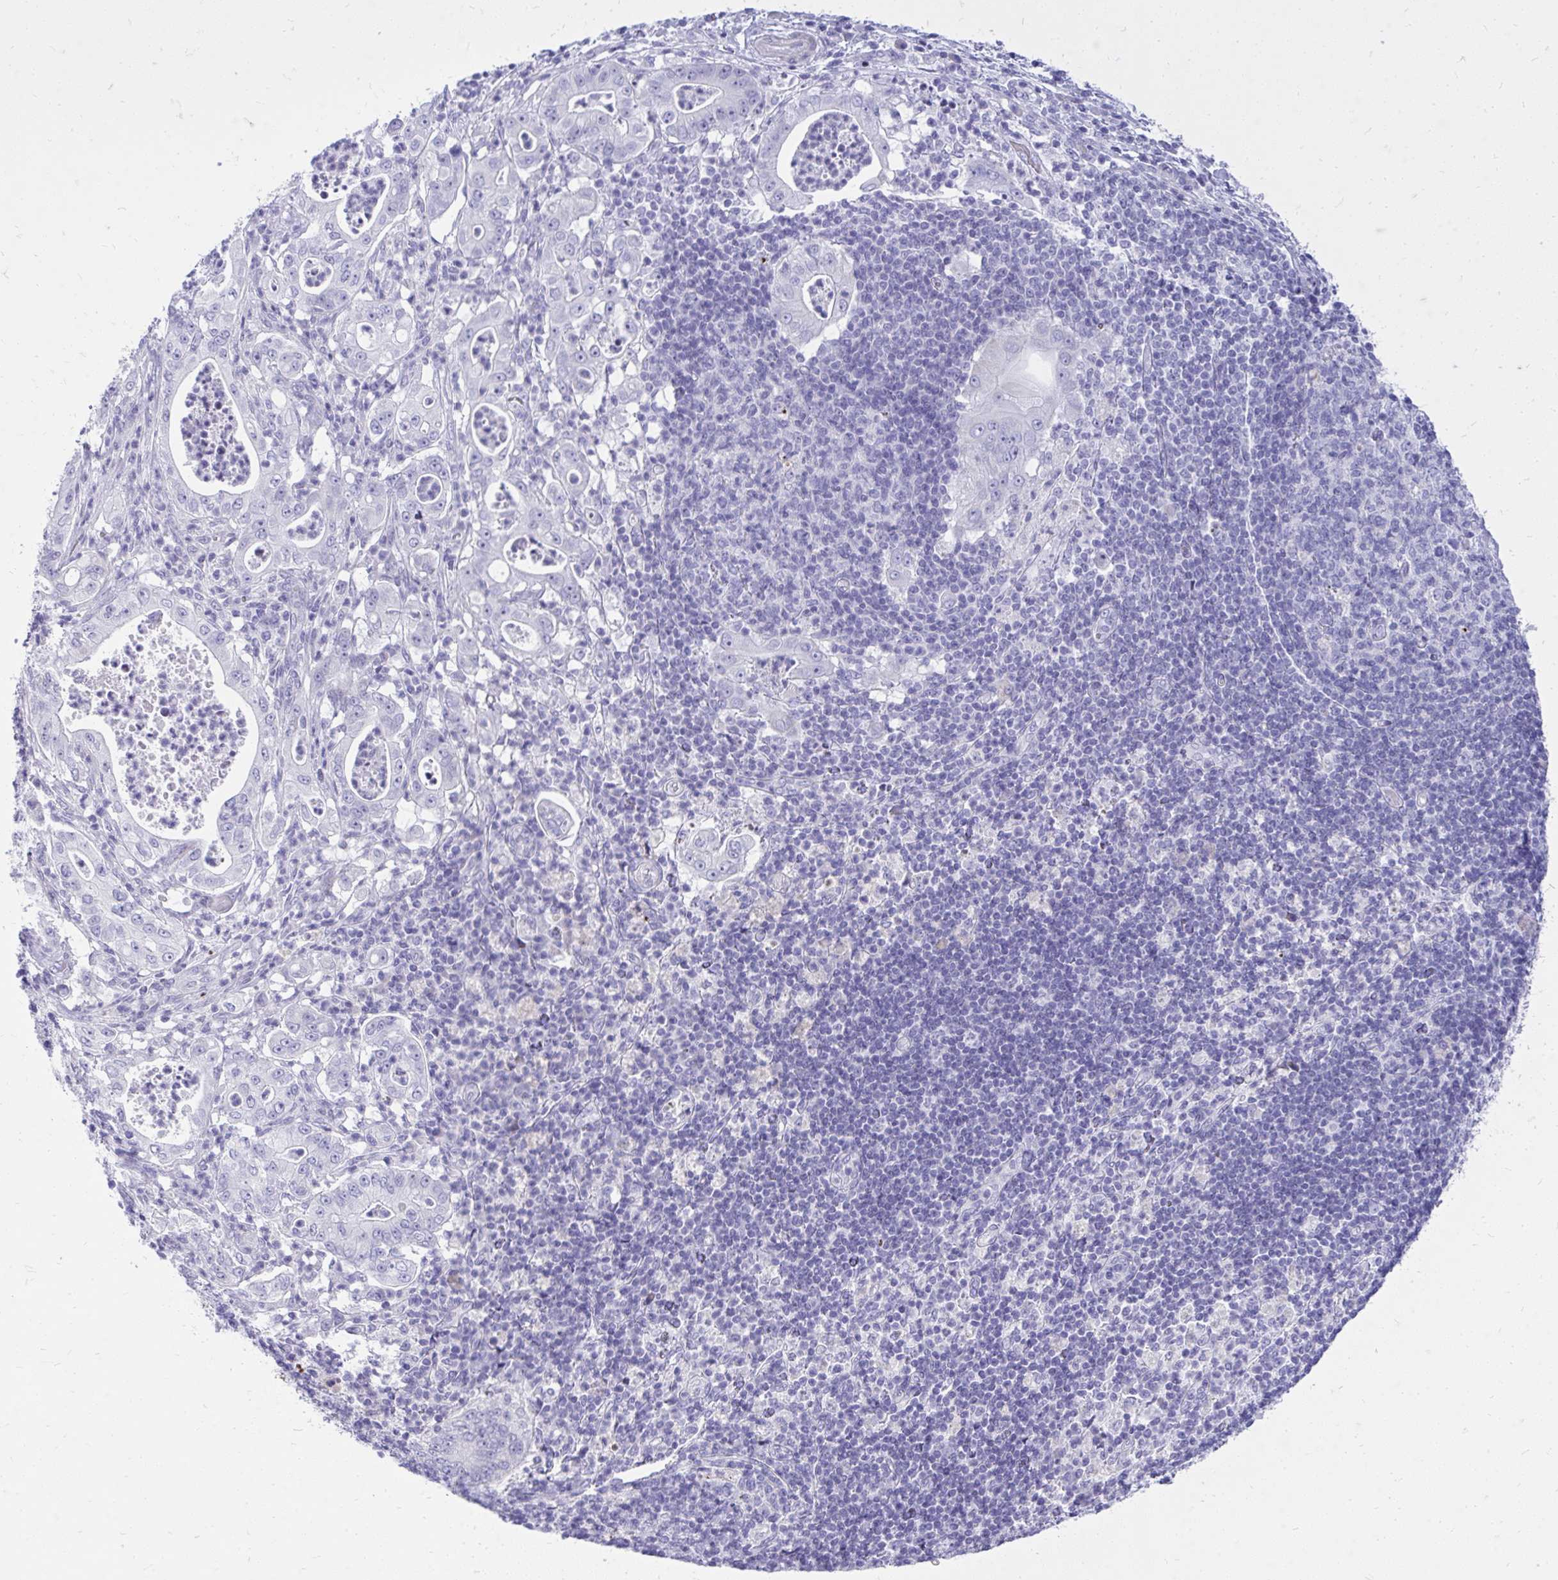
{"staining": {"intensity": "negative", "quantity": "none", "location": "none"}, "tissue": "pancreatic cancer", "cell_type": "Tumor cells", "image_type": "cancer", "snomed": [{"axis": "morphology", "description": "Adenocarcinoma, NOS"}, {"axis": "topography", "description": "Pancreas"}], "caption": "The image displays no staining of tumor cells in pancreatic cancer.", "gene": "GABRA1", "patient": {"sex": "male", "age": 71}}